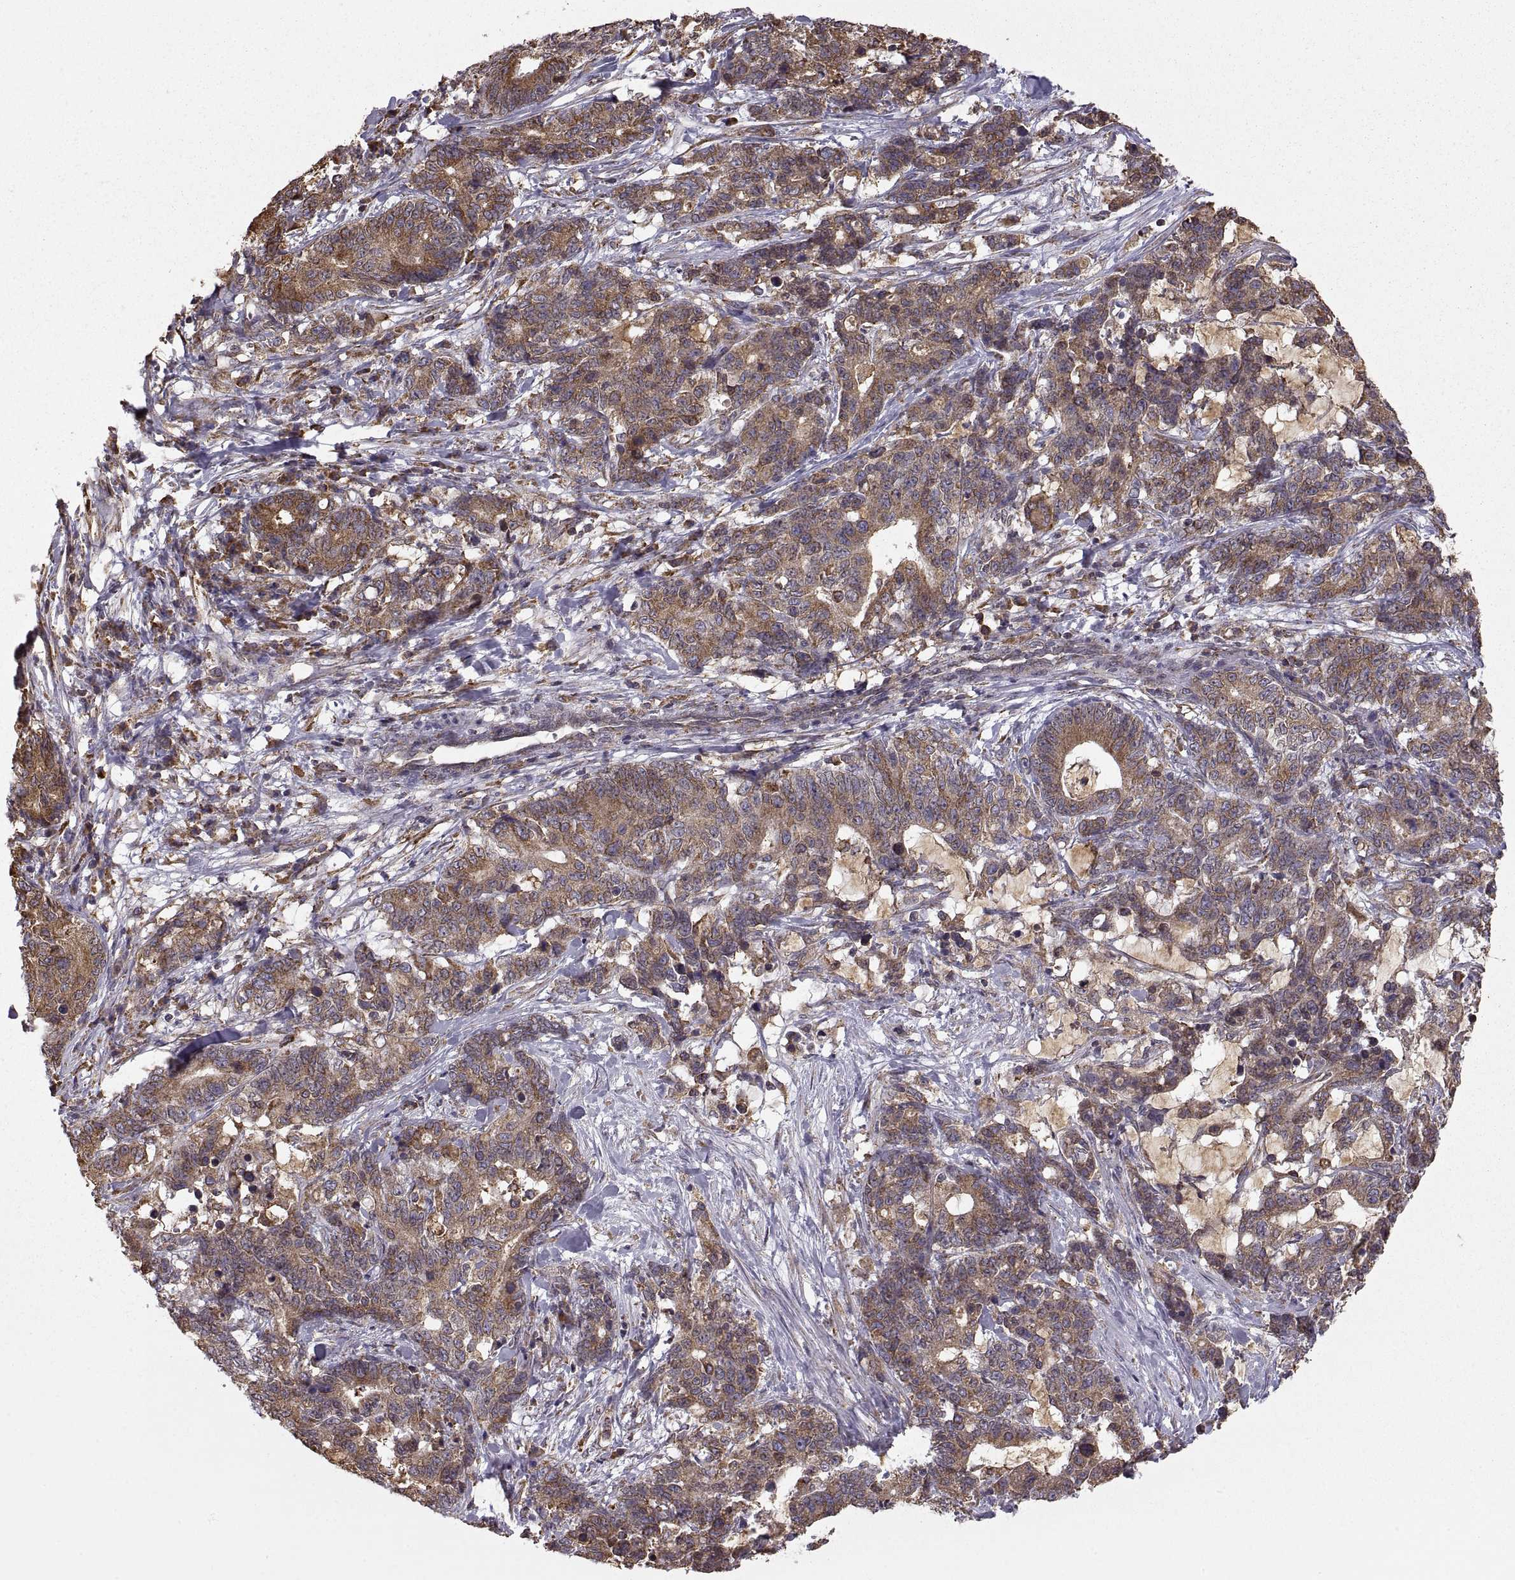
{"staining": {"intensity": "moderate", "quantity": "<25%", "location": "cytoplasmic/membranous"}, "tissue": "stomach cancer", "cell_type": "Tumor cells", "image_type": "cancer", "snomed": [{"axis": "morphology", "description": "Normal tissue, NOS"}, {"axis": "morphology", "description": "Adenocarcinoma, NOS"}, {"axis": "topography", "description": "Stomach"}], "caption": "High-magnification brightfield microscopy of stomach adenocarcinoma stained with DAB (brown) and counterstained with hematoxylin (blue). tumor cells exhibit moderate cytoplasmic/membranous positivity is seen in approximately<25% of cells.", "gene": "PDIA3", "patient": {"sex": "female", "age": 64}}